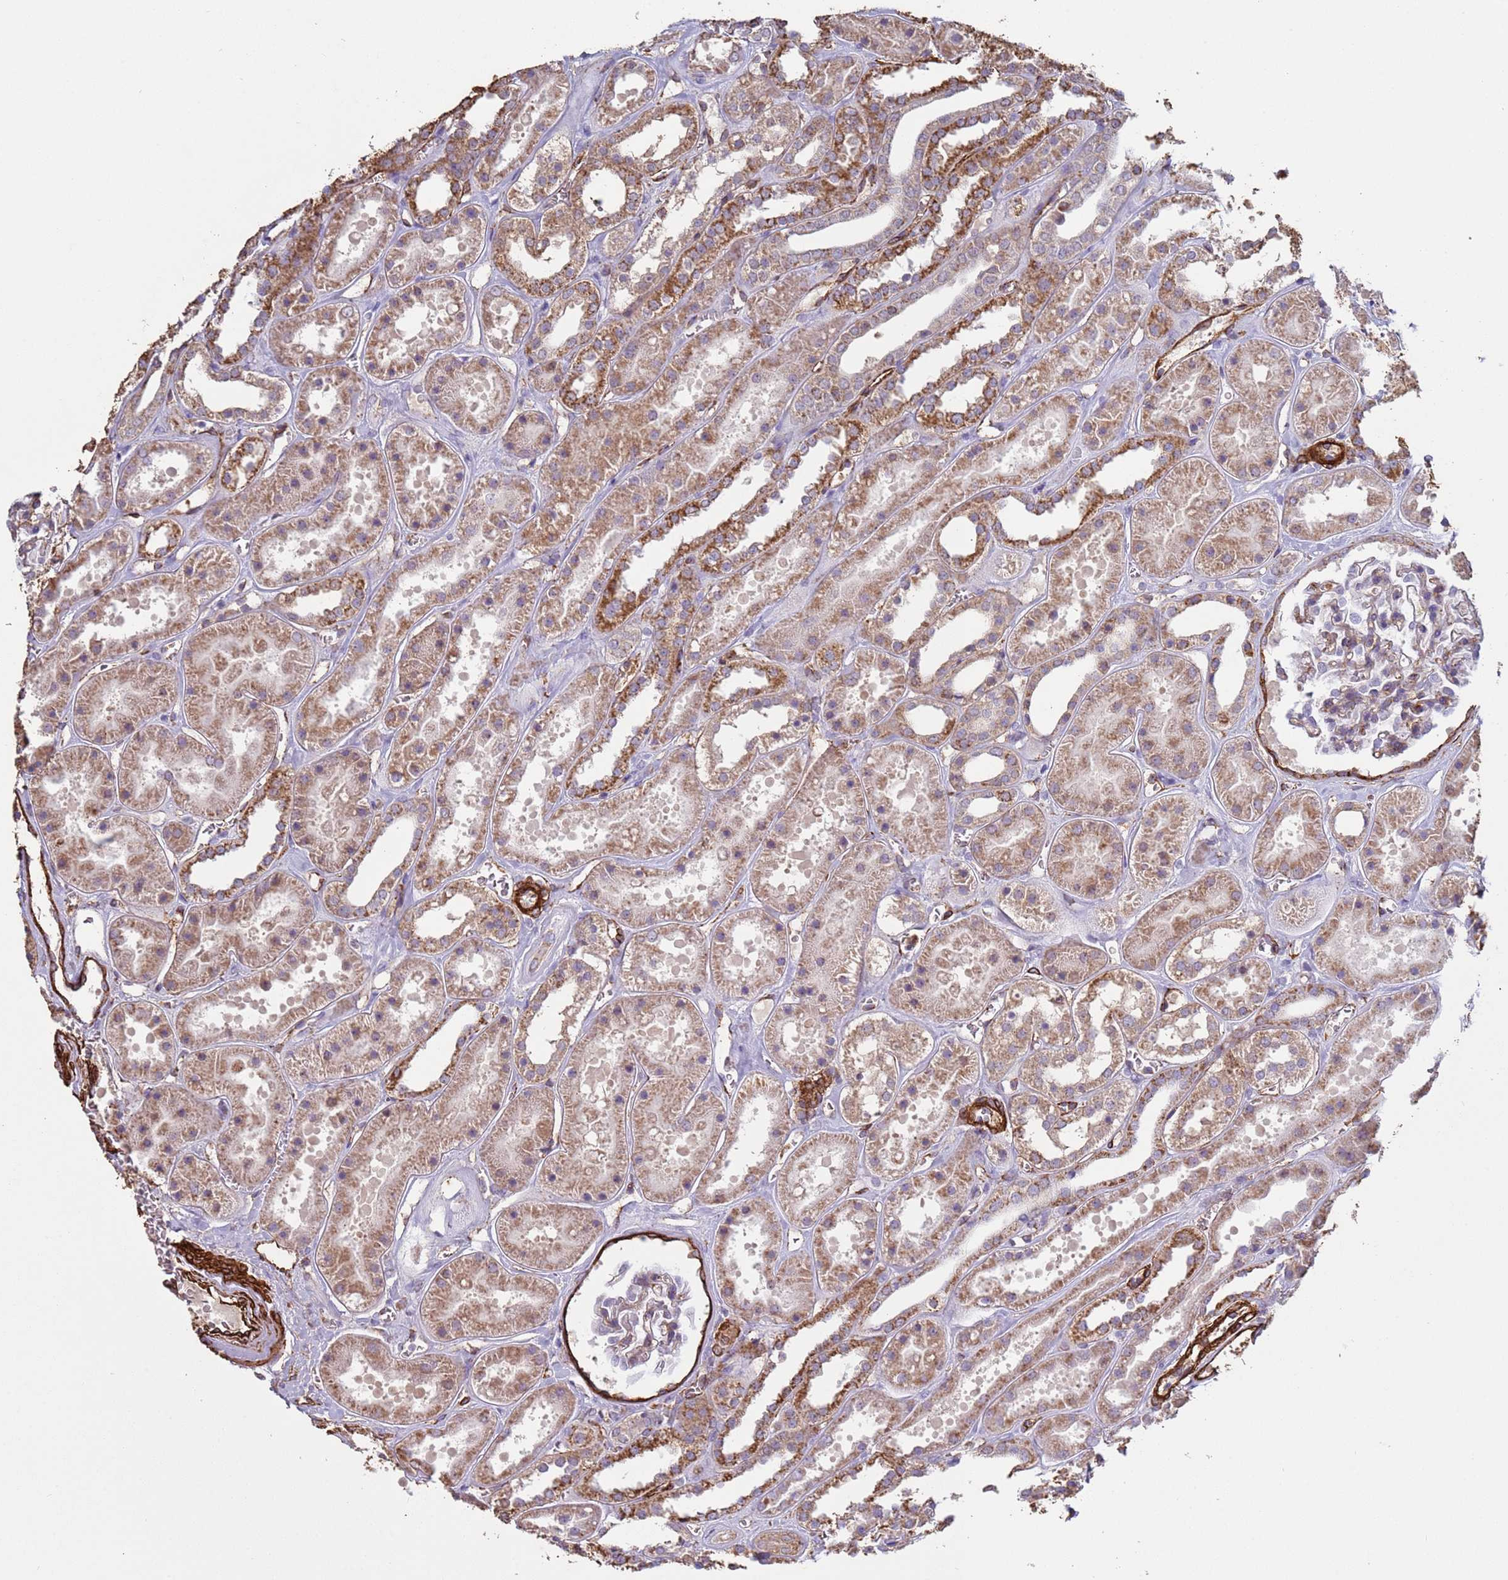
{"staining": {"intensity": "weak", "quantity": "<25%", "location": "cytoplasmic/membranous"}, "tissue": "kidney", "cell_type": "Cells in glomeruli", "image_type": "normal", "snomed": [{"axis": "morphology", "description": "Normal tissue, NOS"}, {"axis": "topography", "description": "Kidney"}], "caption": "A high-resolution histopathology image shows immunohistochemistry staining of normal kidney, which reveals no significant staining in cells in glomeruli. The staining is performed using DAB (3,3'-diaminobenzidine) brown chromogen with nuclei counter-stained in using hematoxylin.", "gene": "GASK1A", "patient": {"sex": "female", "age": 41}}